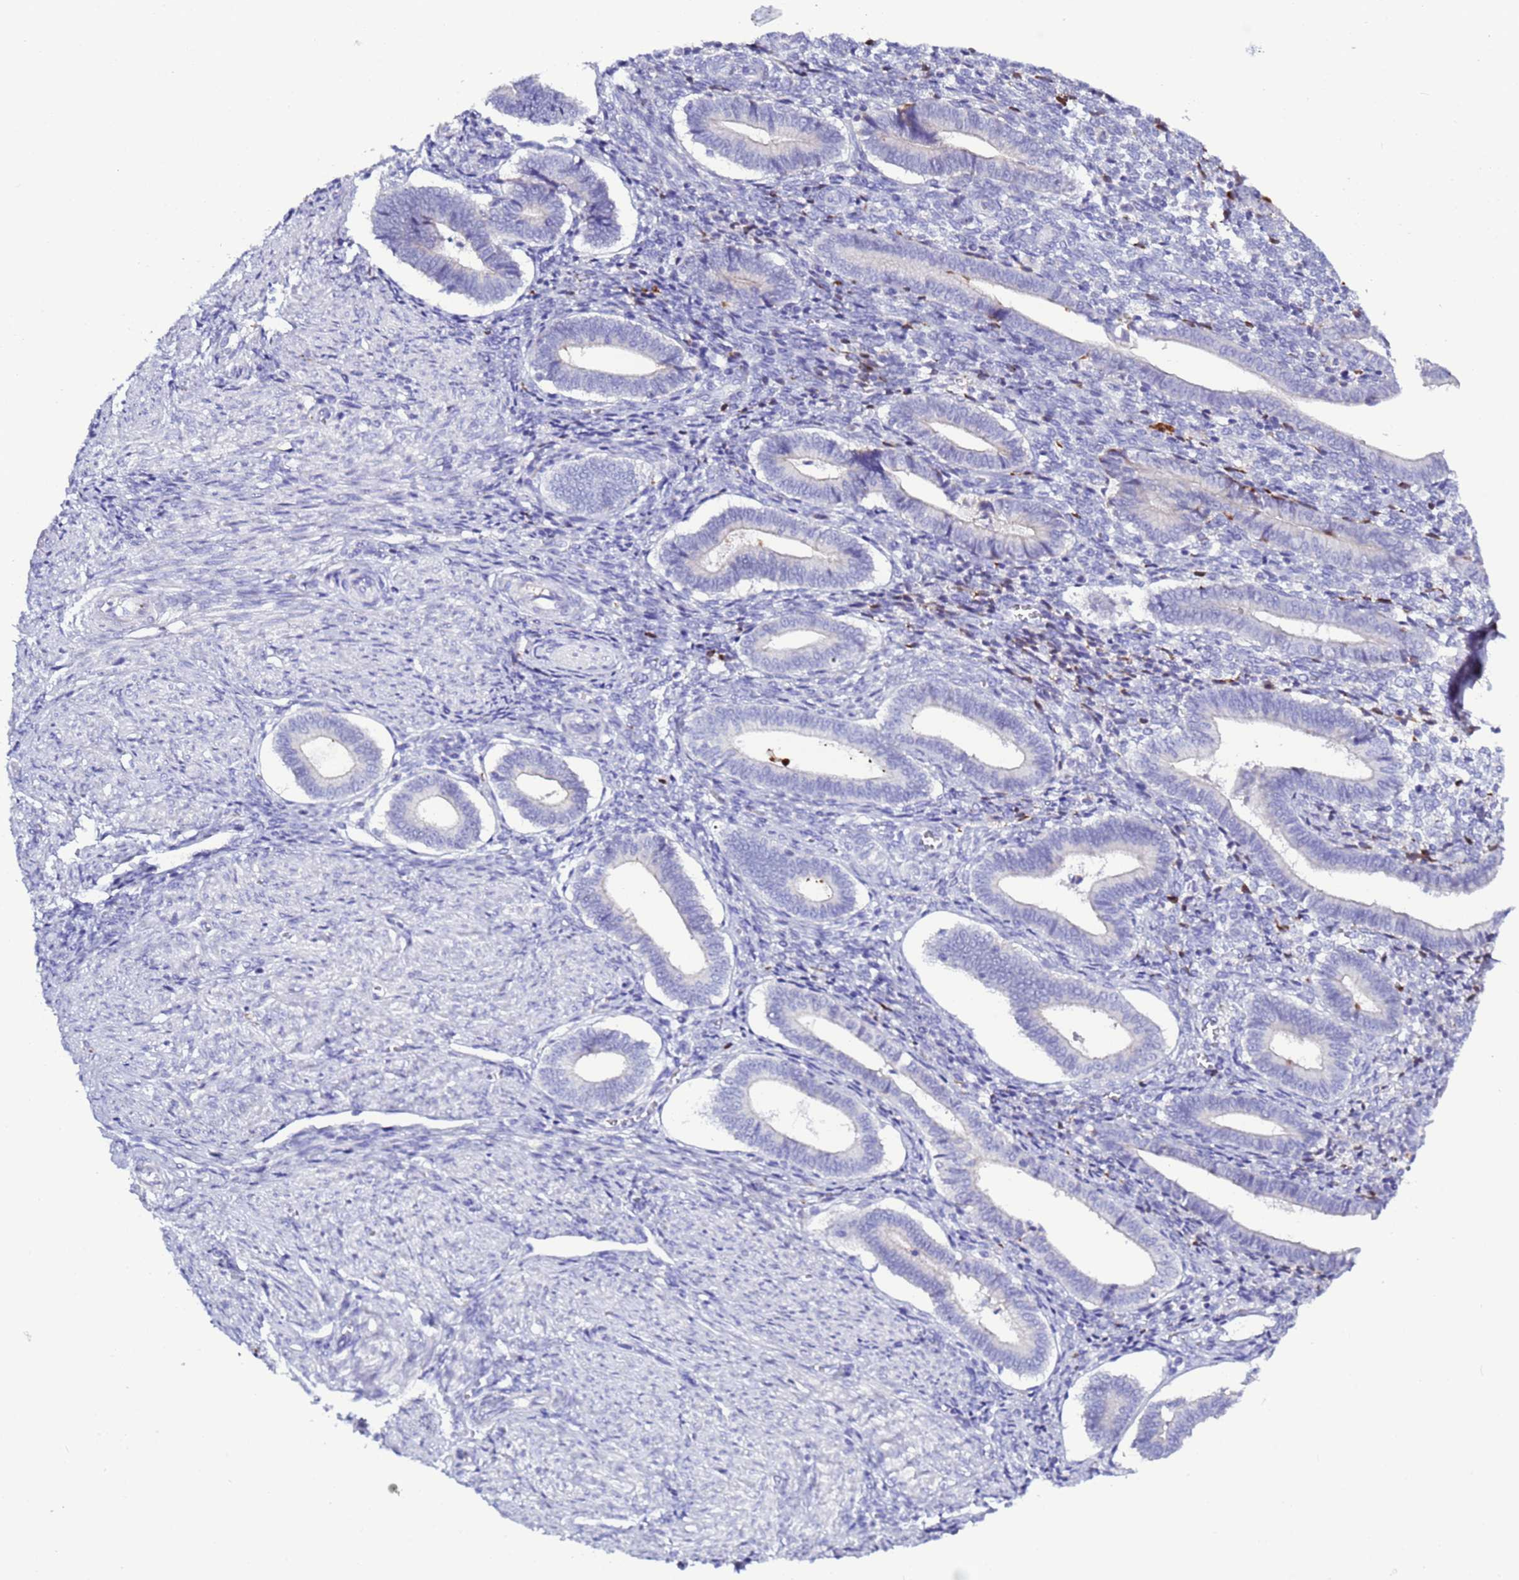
{"staining": {"intensity": "negative", "quantity": "none", "location": "none"}, "tissue": "endometrium", "cell_type": "Cells in endometrial stroma", "image_type": "normal", "snomed": [{"axis": "morphology", "description": "Normal tissue, NOS"}, {"axis": "topography", "description": "Other"}, {"axis": "topography", "description": "Endometrium"}], "caption": "Cells in endometrial stroma are negative for brown protein staining in benign endometrium. (DAB (3,3'-diaminobenzidine) immunohistochemistry (IHC), high magnification).", "gene": "C4orf46", "patient": {"sex": "female", "age": 44}}